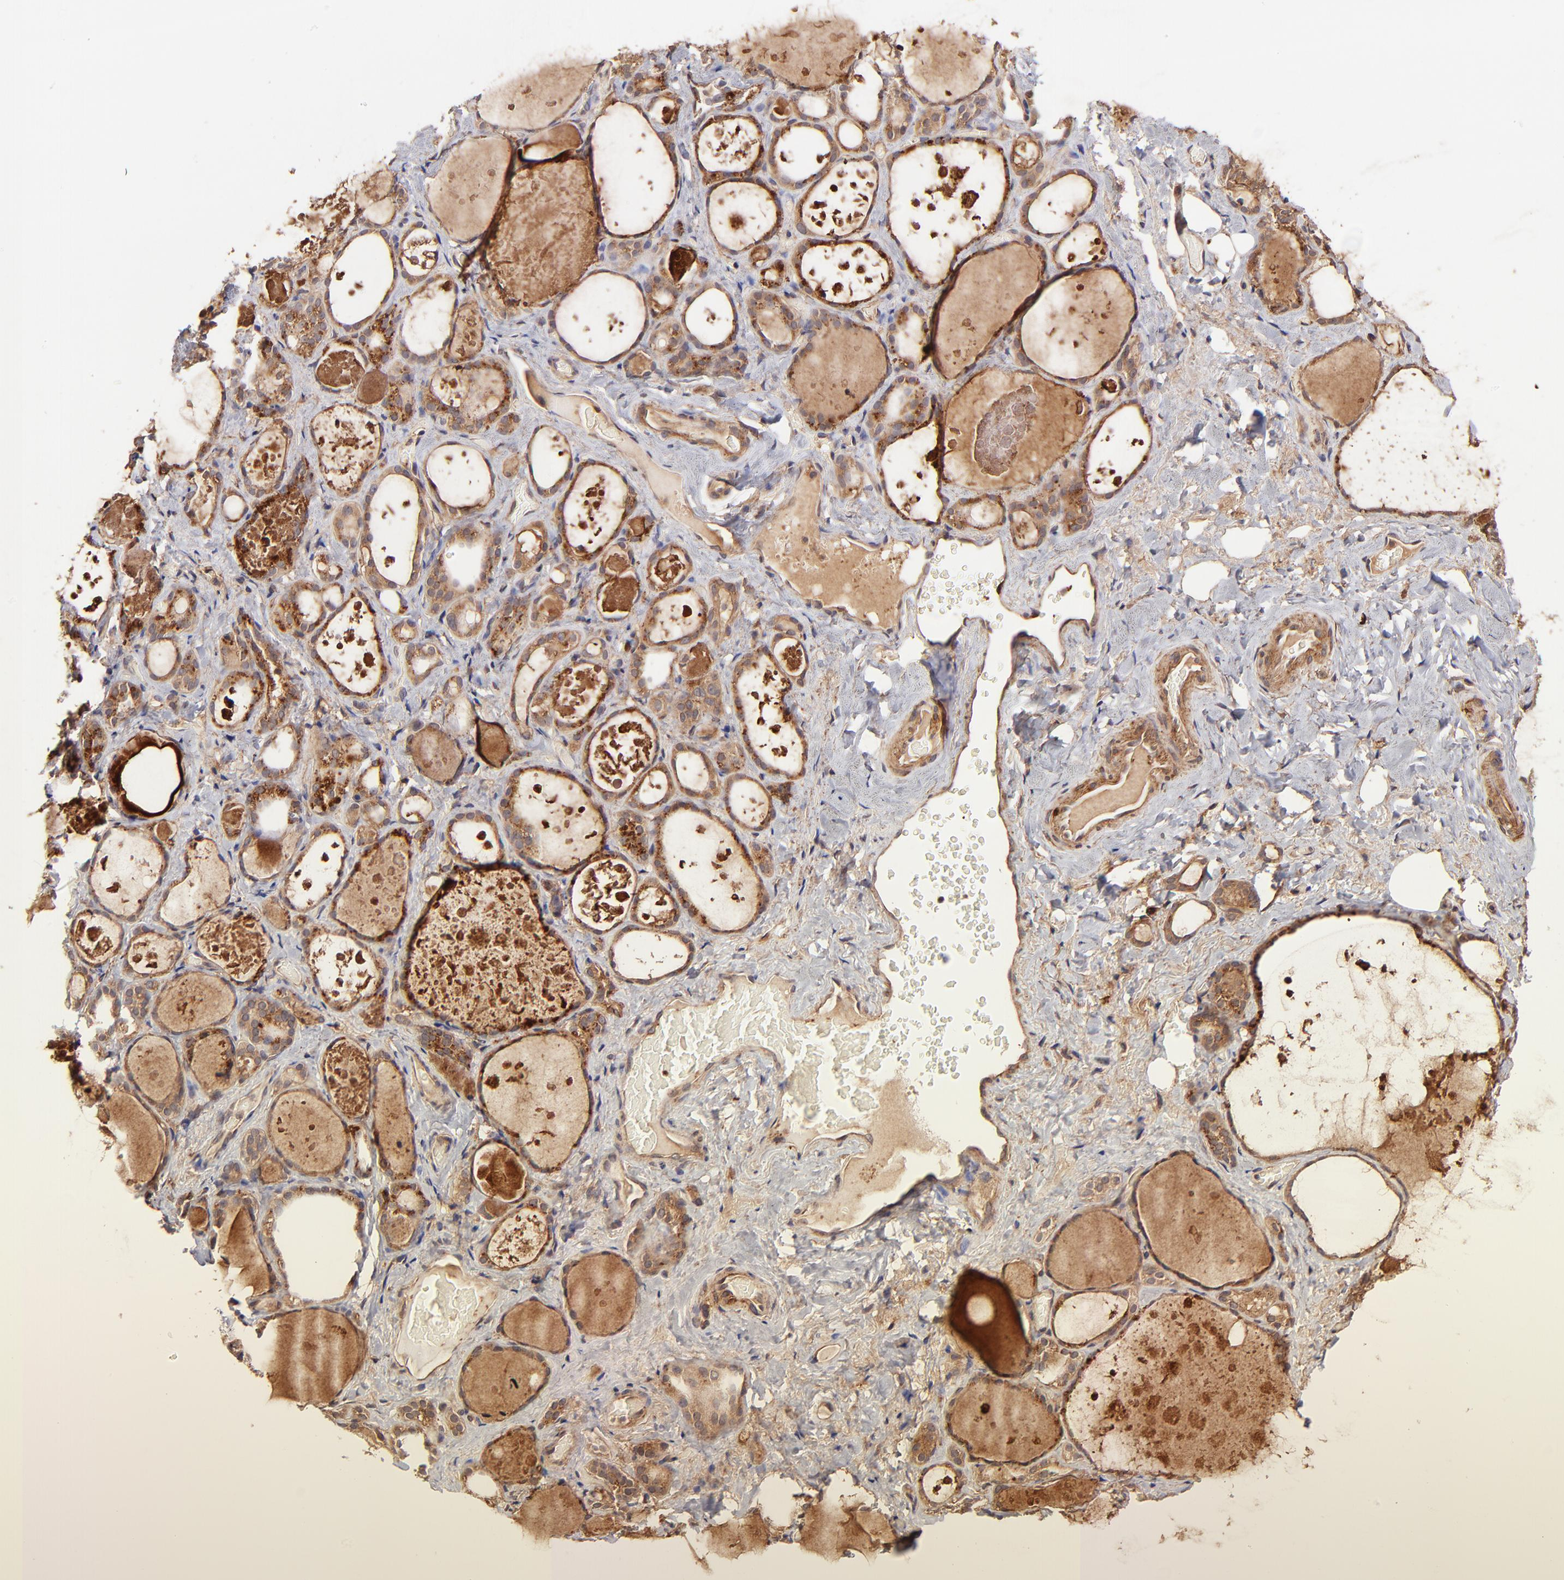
{"staining": {"intensity": "weak", "quantity": ">75%", "location": "cytoplasmic/membranous"}, "tissue": "thyroid gland", "cell_type": "Glandular cells", "image_type": "normal", "snomed": [{"axis": "morphology", "description": "Normal tissue, NOS"}, {"axis": "topography", "description": "Thyroid gland"}], "caption": "There is low levels of weak cytoplasmic/membranous staining in glandular cells of benign thyroid gland, as demonstrated by immunohistochemical staining (brown color).", "gene": "ITGB1", "patient": {"sex": "female", "age": 75}}